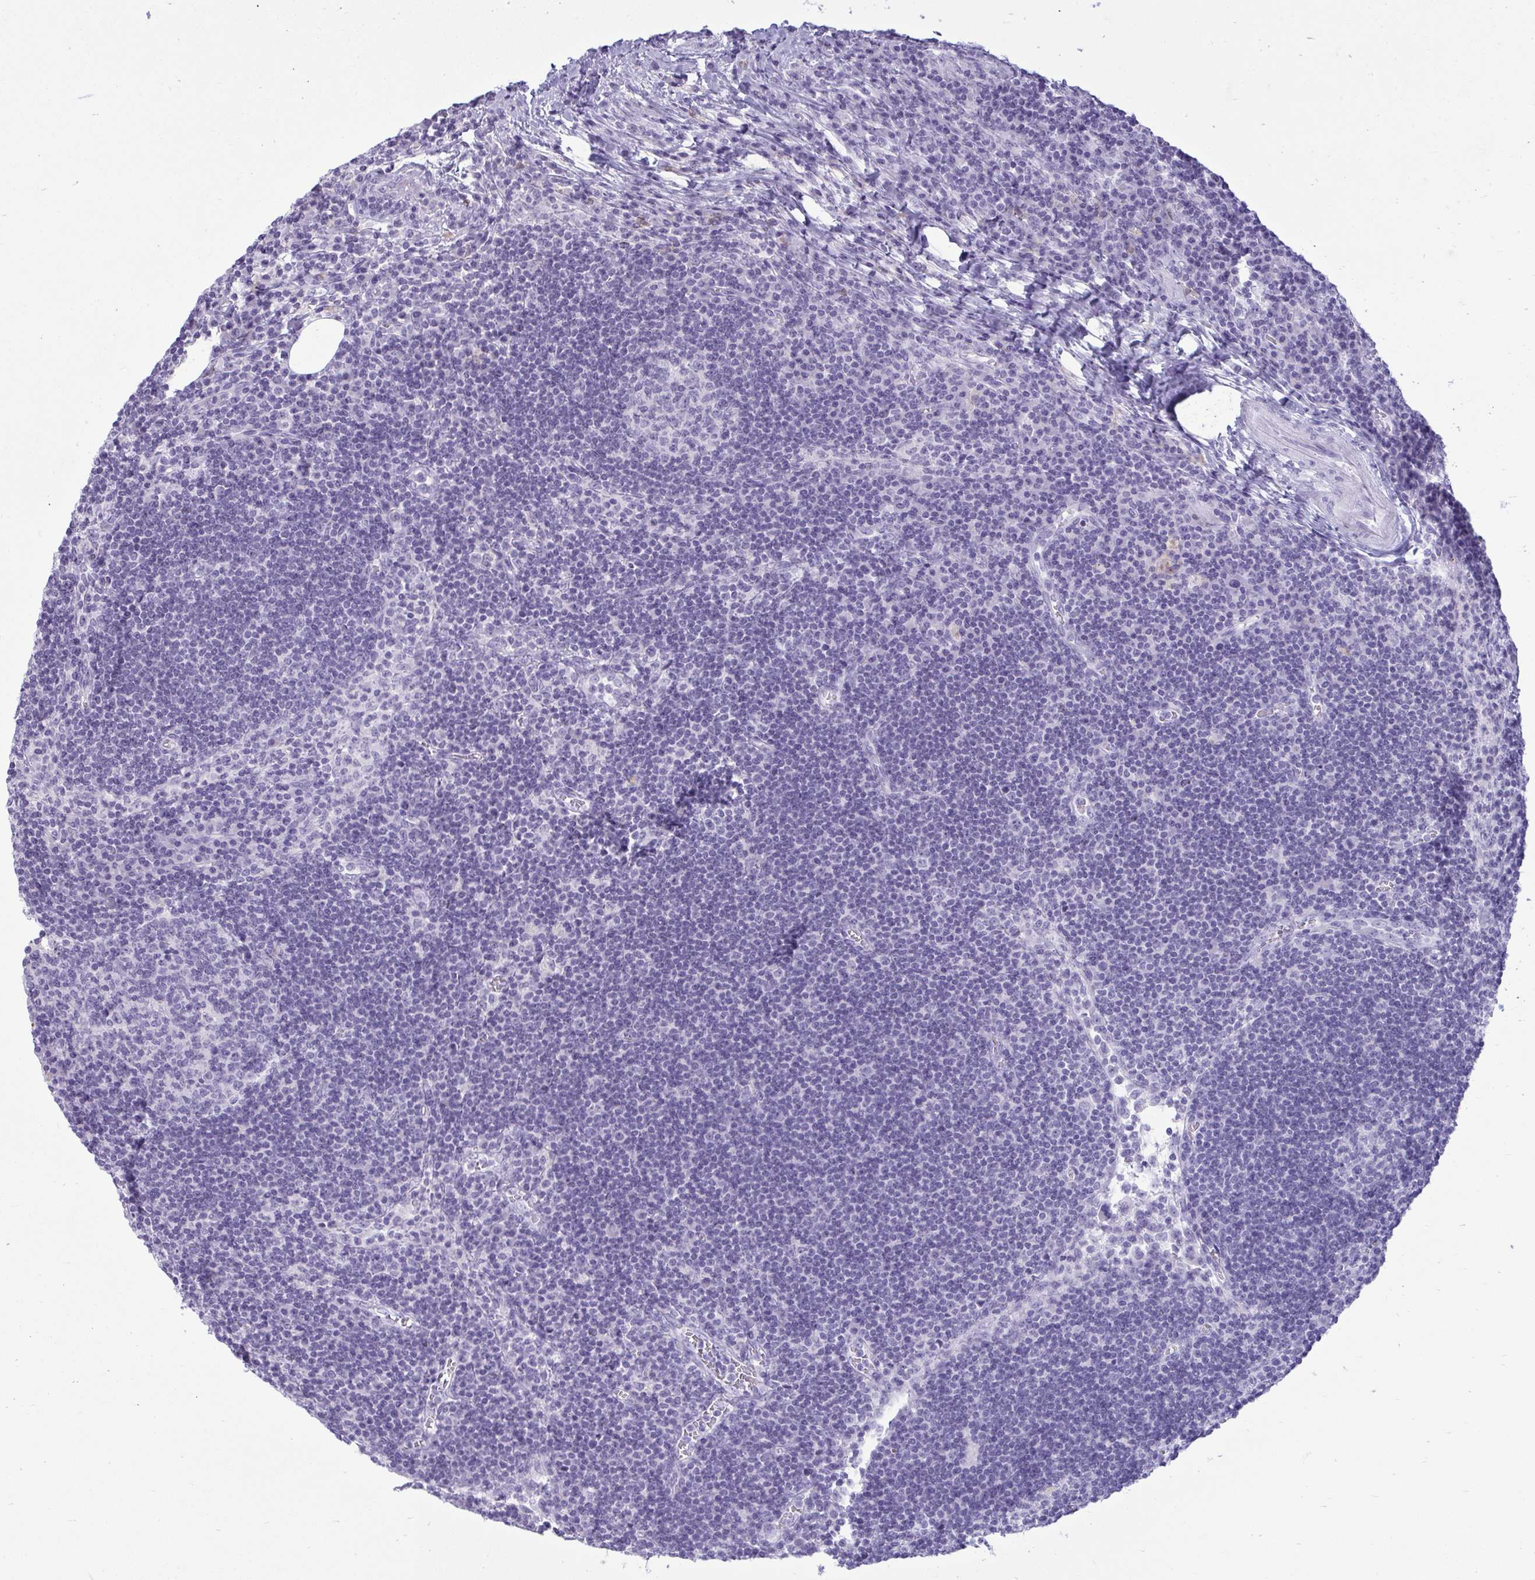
{"staining": {"intensity": "negative", "quantity": "none", "location": "none"}, "tissue": "lymph node", "cell_type": "Germinal center cells", "image_type": "normal", "snomed": [{"axis": "morphology", "description": "Normal tissue, NOS"}, {"axis": "topography", "description": "Lymph node"}], "caption": "Micrograph shows no significant protein positivity in germinal center cells of unremarkable lymph node. The staining was performed using DAB to visualize the protein expression in brown, while the nuclei were stained in blue with hematoxylin (Magnification: 20x).", "gene": "ANKRD60", "patient": {"sex": "male", "age": 67}}